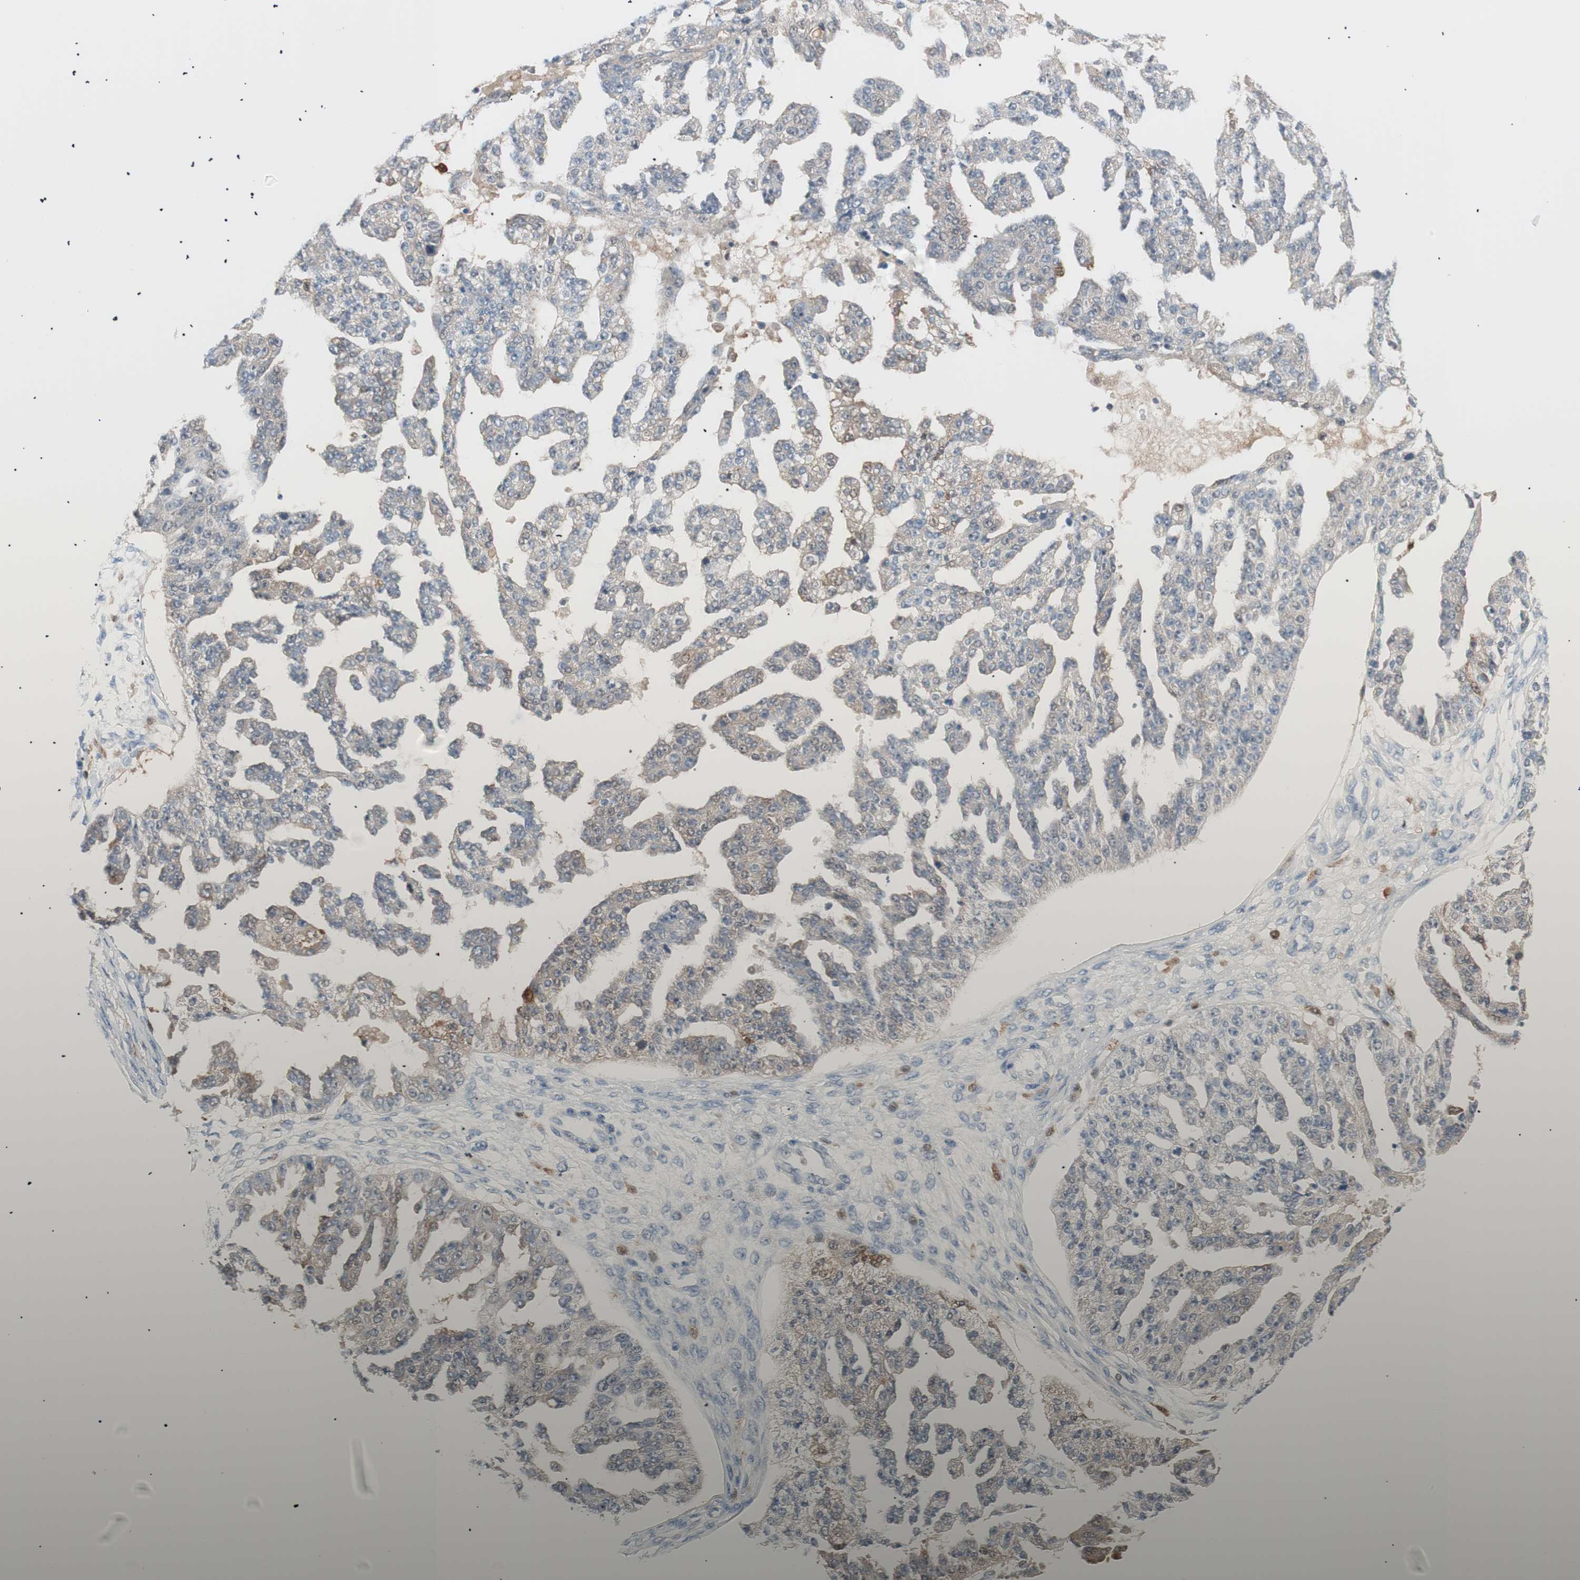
{"staining": {"intensity": "weak", "quantity": "25%-75%", "location": "cytoplasmic/membranous"}, "tissue": "ovarian cancer", "cell_type": "Tumor cells", "image_type": "cancer", "snomed": [{"axis": "morphology", "description": "Cystadenocarcinoma, serous, NOS"}, {"axis": "topography", "description": "Ovary"}], "caption": "Protein staining reveals weak cytoplasmic/membranous expression in about 25%-75% of tumor cells in ovarian serous cystadenocarcinoma.", "gene": "IL18", "patient": {"sex": "female", "age": 58}}